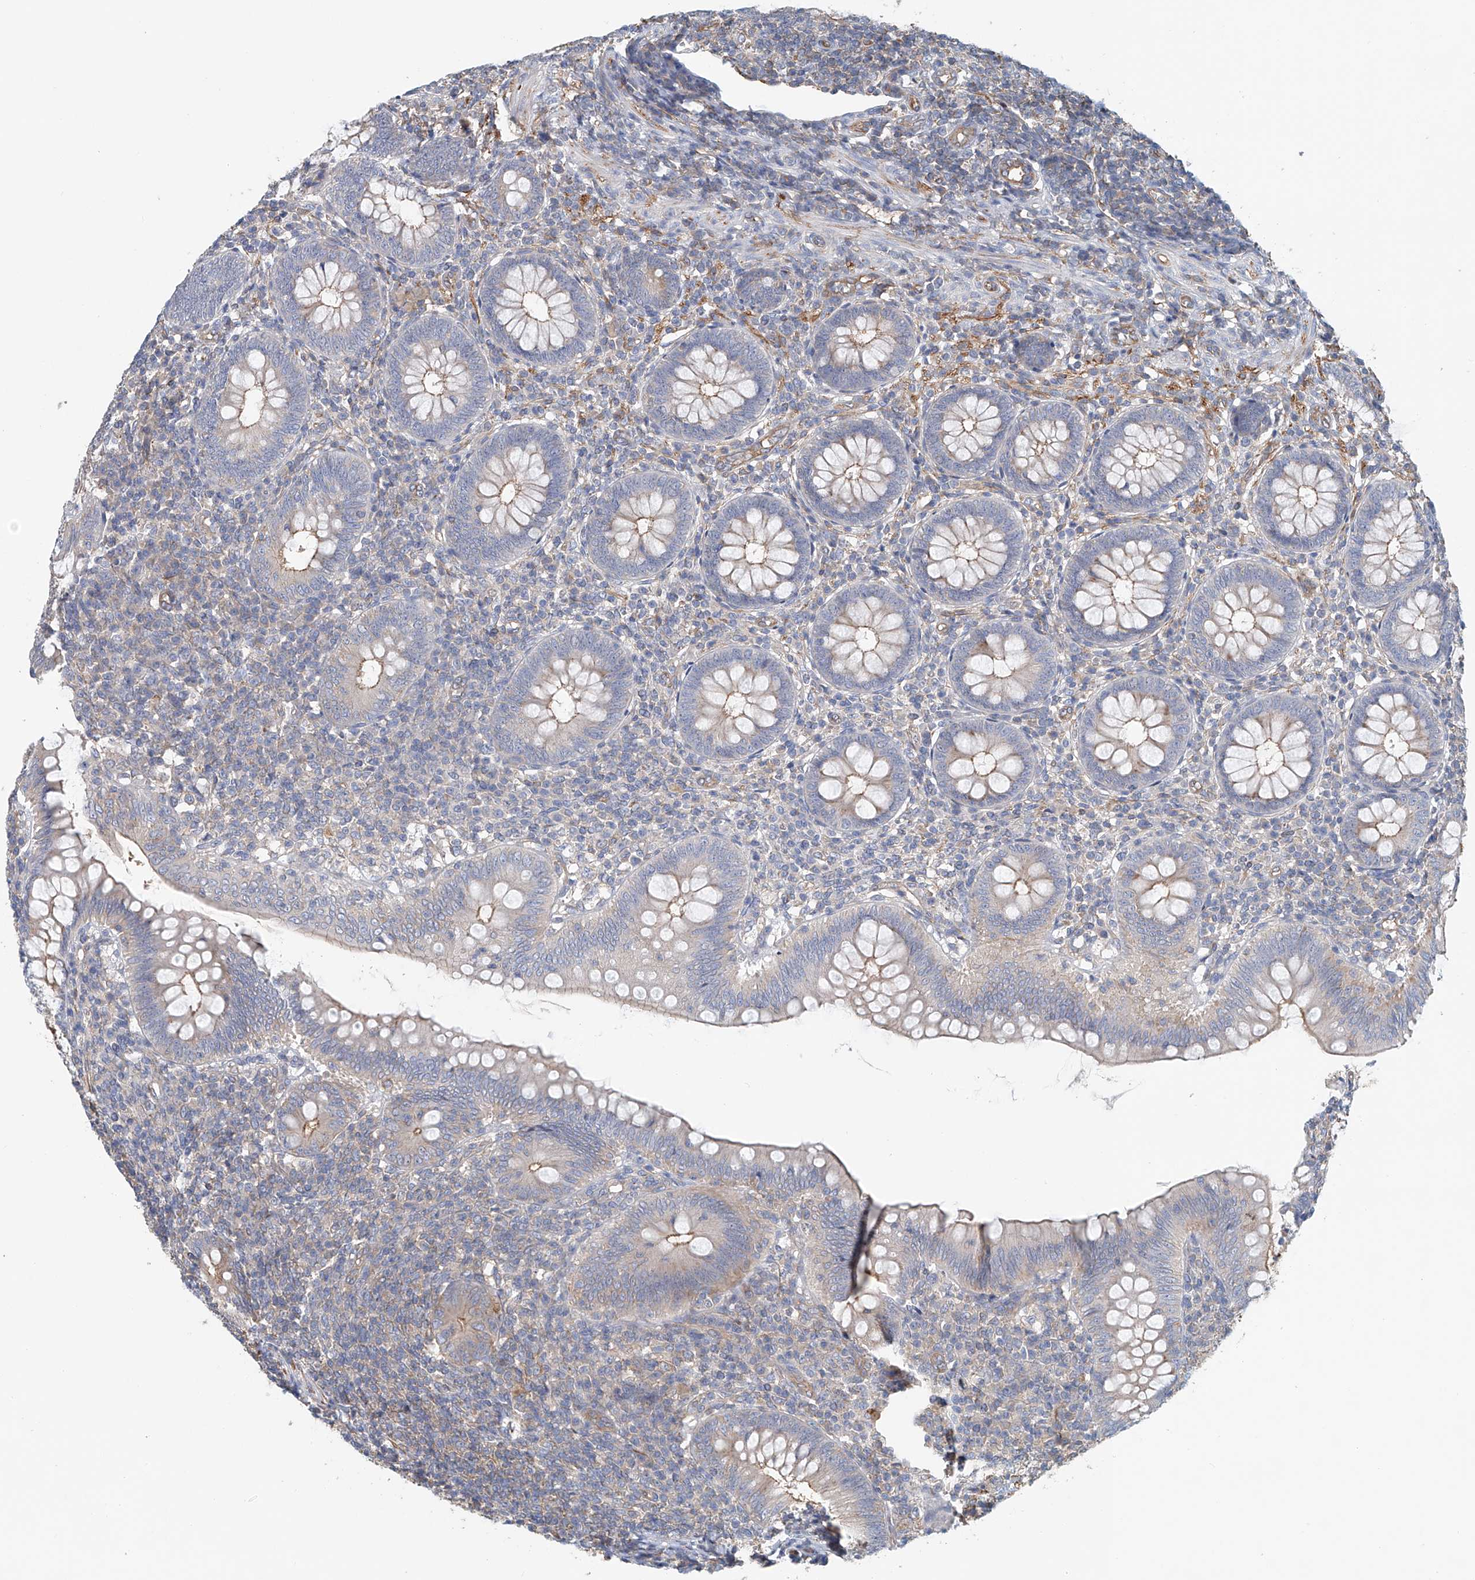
{"staining": {"intensity": "moderate", "quantity": "<25%", "location": "cytoplasmic/membranous"}, "tissue": "appendix", "cell_type": "Glandular cells", "image_type": "normal", "snomed": [{"axis": "morphology", "description": "Normal tissue, NOS"}, {"axis": "topography", "description": "Appendix"}], "caption": "Appendix stained with a brown dye demonstrates moderate cytoplasmic/membranous positive expression in about <25% of glandular cells.", "gene": "FRYL", "patient": {"sex": "male", "age": 14}}